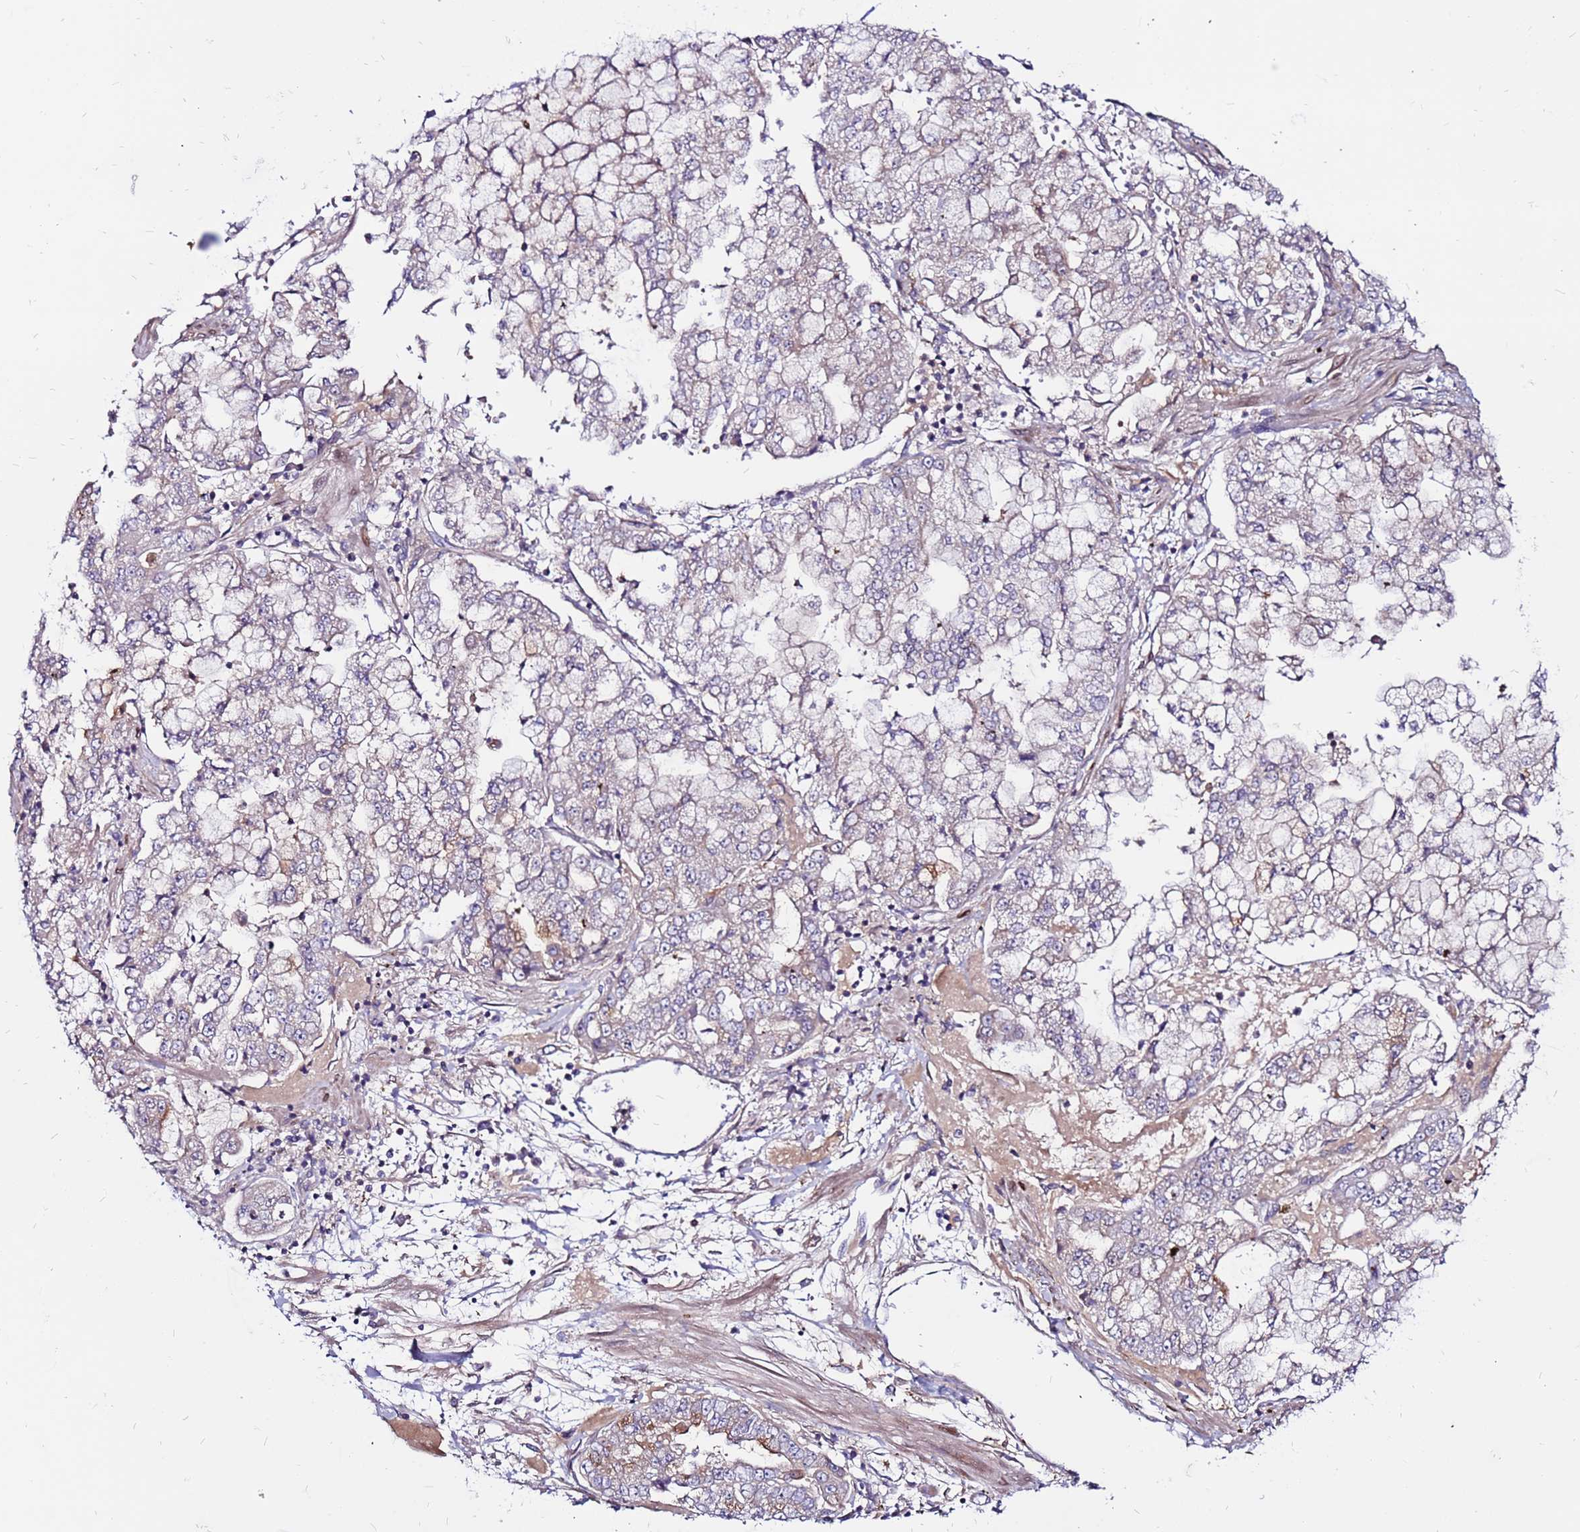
{"staining": {"intensity": "weak", "quantity": "<25%", "location": "cytoplasmic/membranous"}, "tissue": "stomach cancer", "cell_type": "Tumor cells", "image_type": "cancer", "snomed": [{"axis": "morphology", "description": "Adenocarcinoma, NOS"}, {"axis": "topography", "description": "Stomach"}], "caption": "The IHC histopathology image has no significant expression in tumor cells of adenocarcinoma (stomach) tissue.", "gene": "CCDC71", "patient": {"sex": "male", "age": 76}}